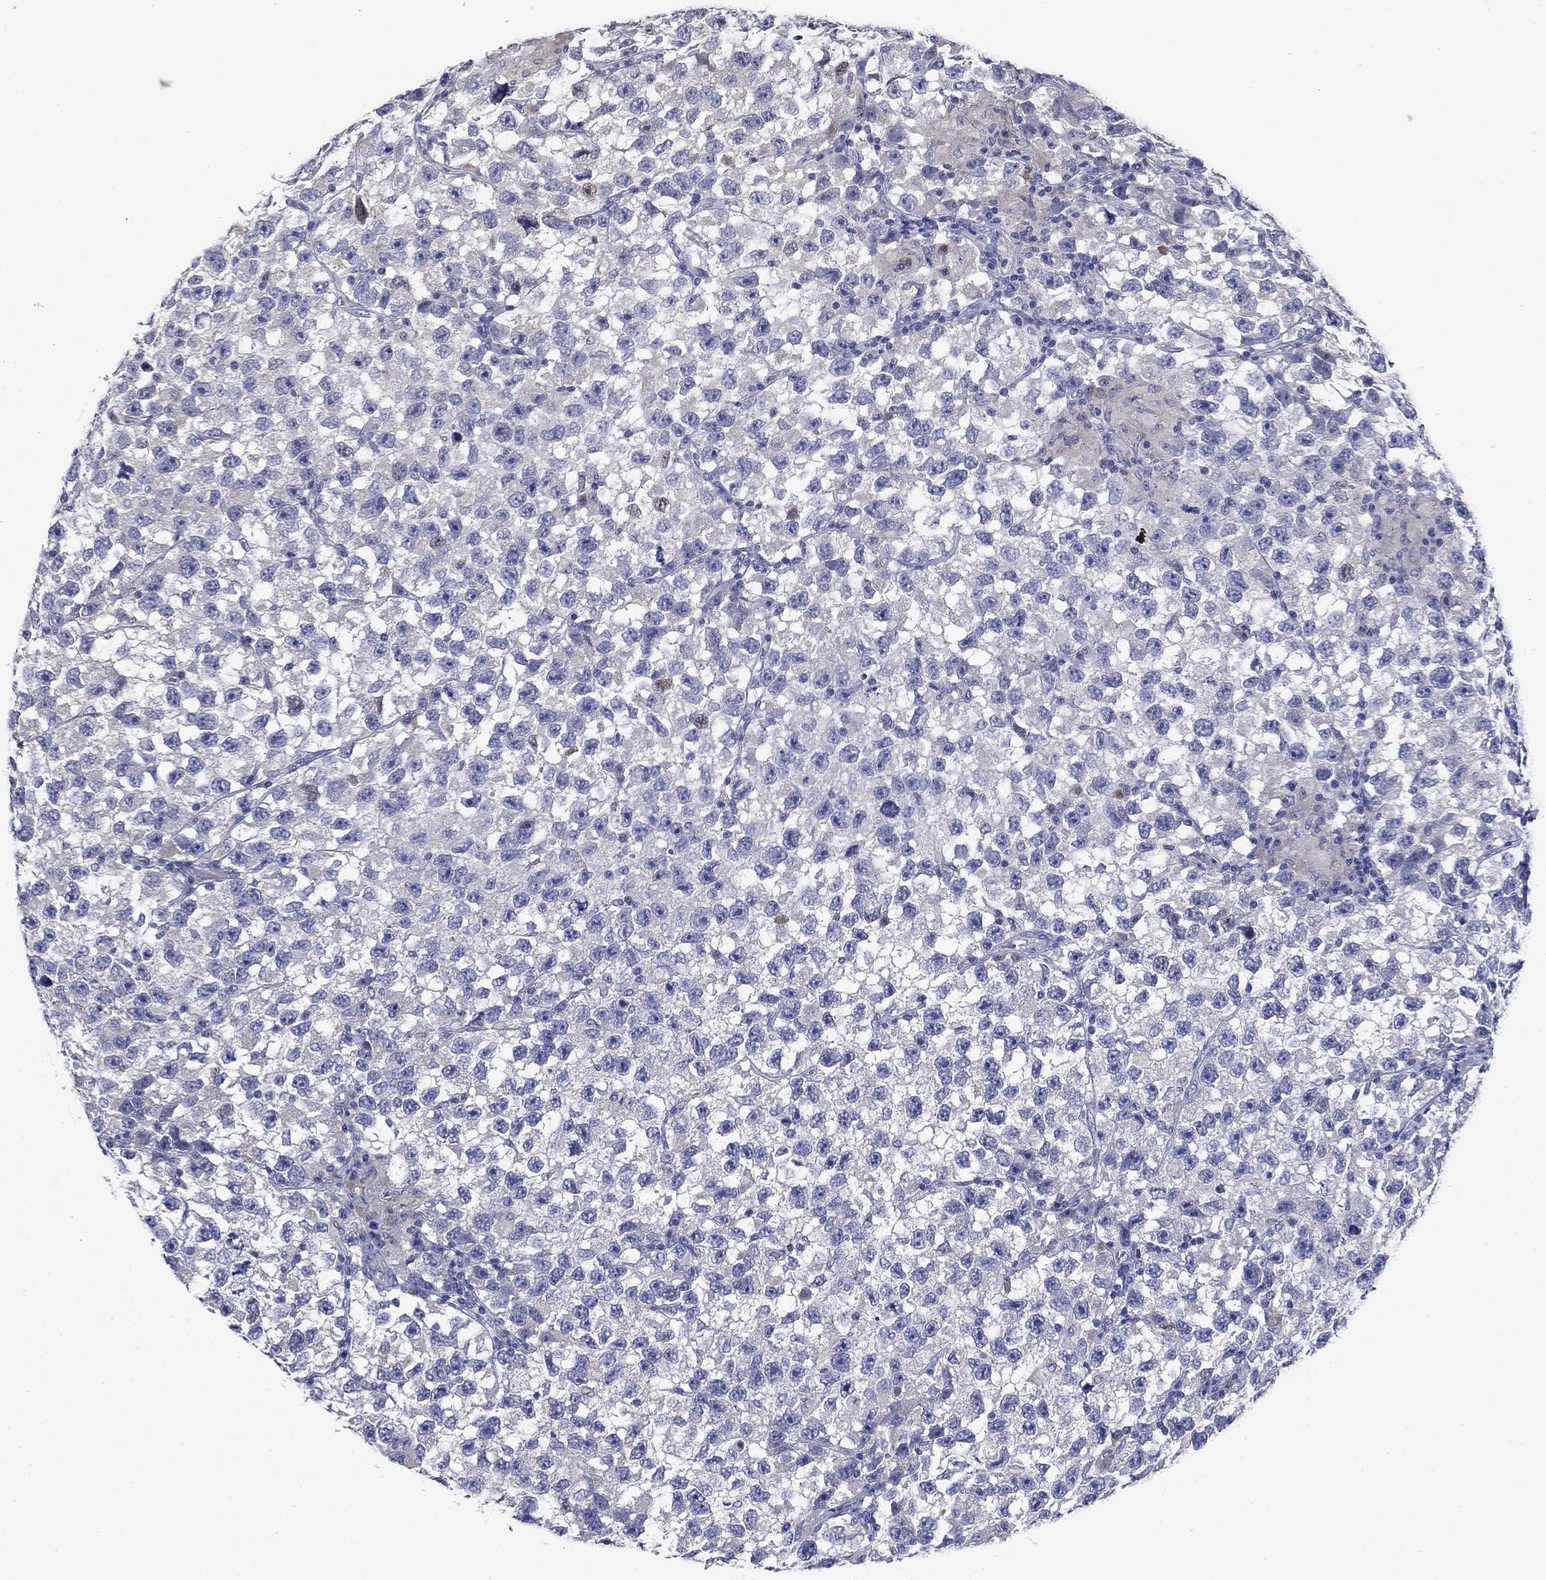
{"staining": {"intensity": "negative", "quantity": "none", "location": "none"}, "tissue": "testis cancer", "cell_type": "Tumor cells", "image_type": "cancer", "snomed": [{"axis": "morphology", "description": "Seminoma, NOS"}, {"axis": "topography", "description": "Testis"}], "caption": "This histopathology image is of testis cancer (seminoma) stained with immunohistochemistry (IHC) to label a protein in brown with the nuclei are counter-stained blue. There is no expression in tumor cells.", "gene": "SULT2B1", "patient": {"sex": "male", "age": 26}}